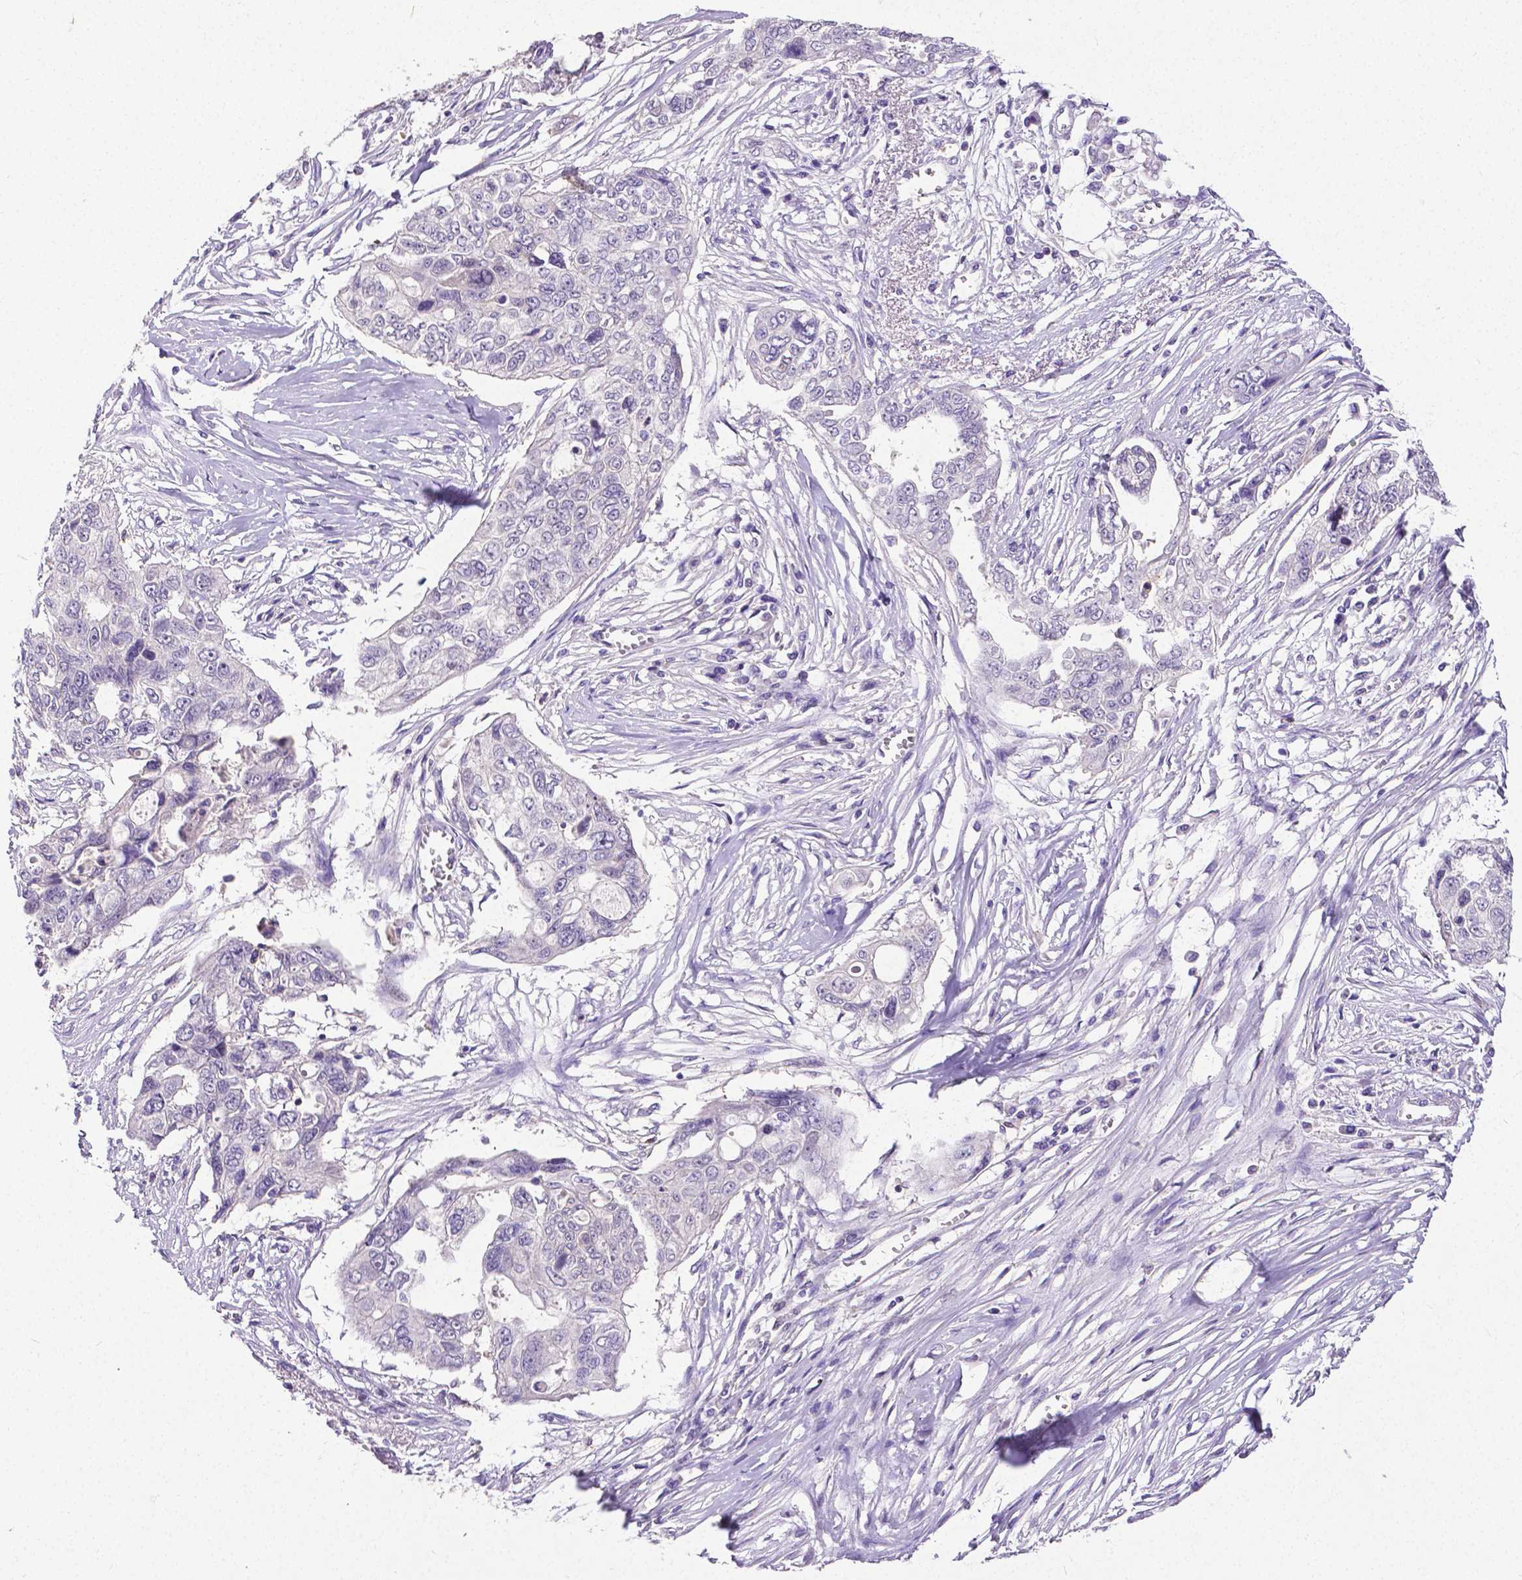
{"staining": {"intensity": "negative", "quantity": "none", "location": "none"}, "tissue": "ovarian cancer", "cell_type": "Tumor cells", "image_type": "cancer", "snomed": [{"axis": "morphology", "description": "Carcinoma, endometroid"}, {"axis": "topography", "description": "Ovary"}], "caption": "Tumor cells show no significant expression in ovarian cancer (endometroid carcinoma).", "gene": "CD4", "patient": {"sex": "female", "age": 70}}